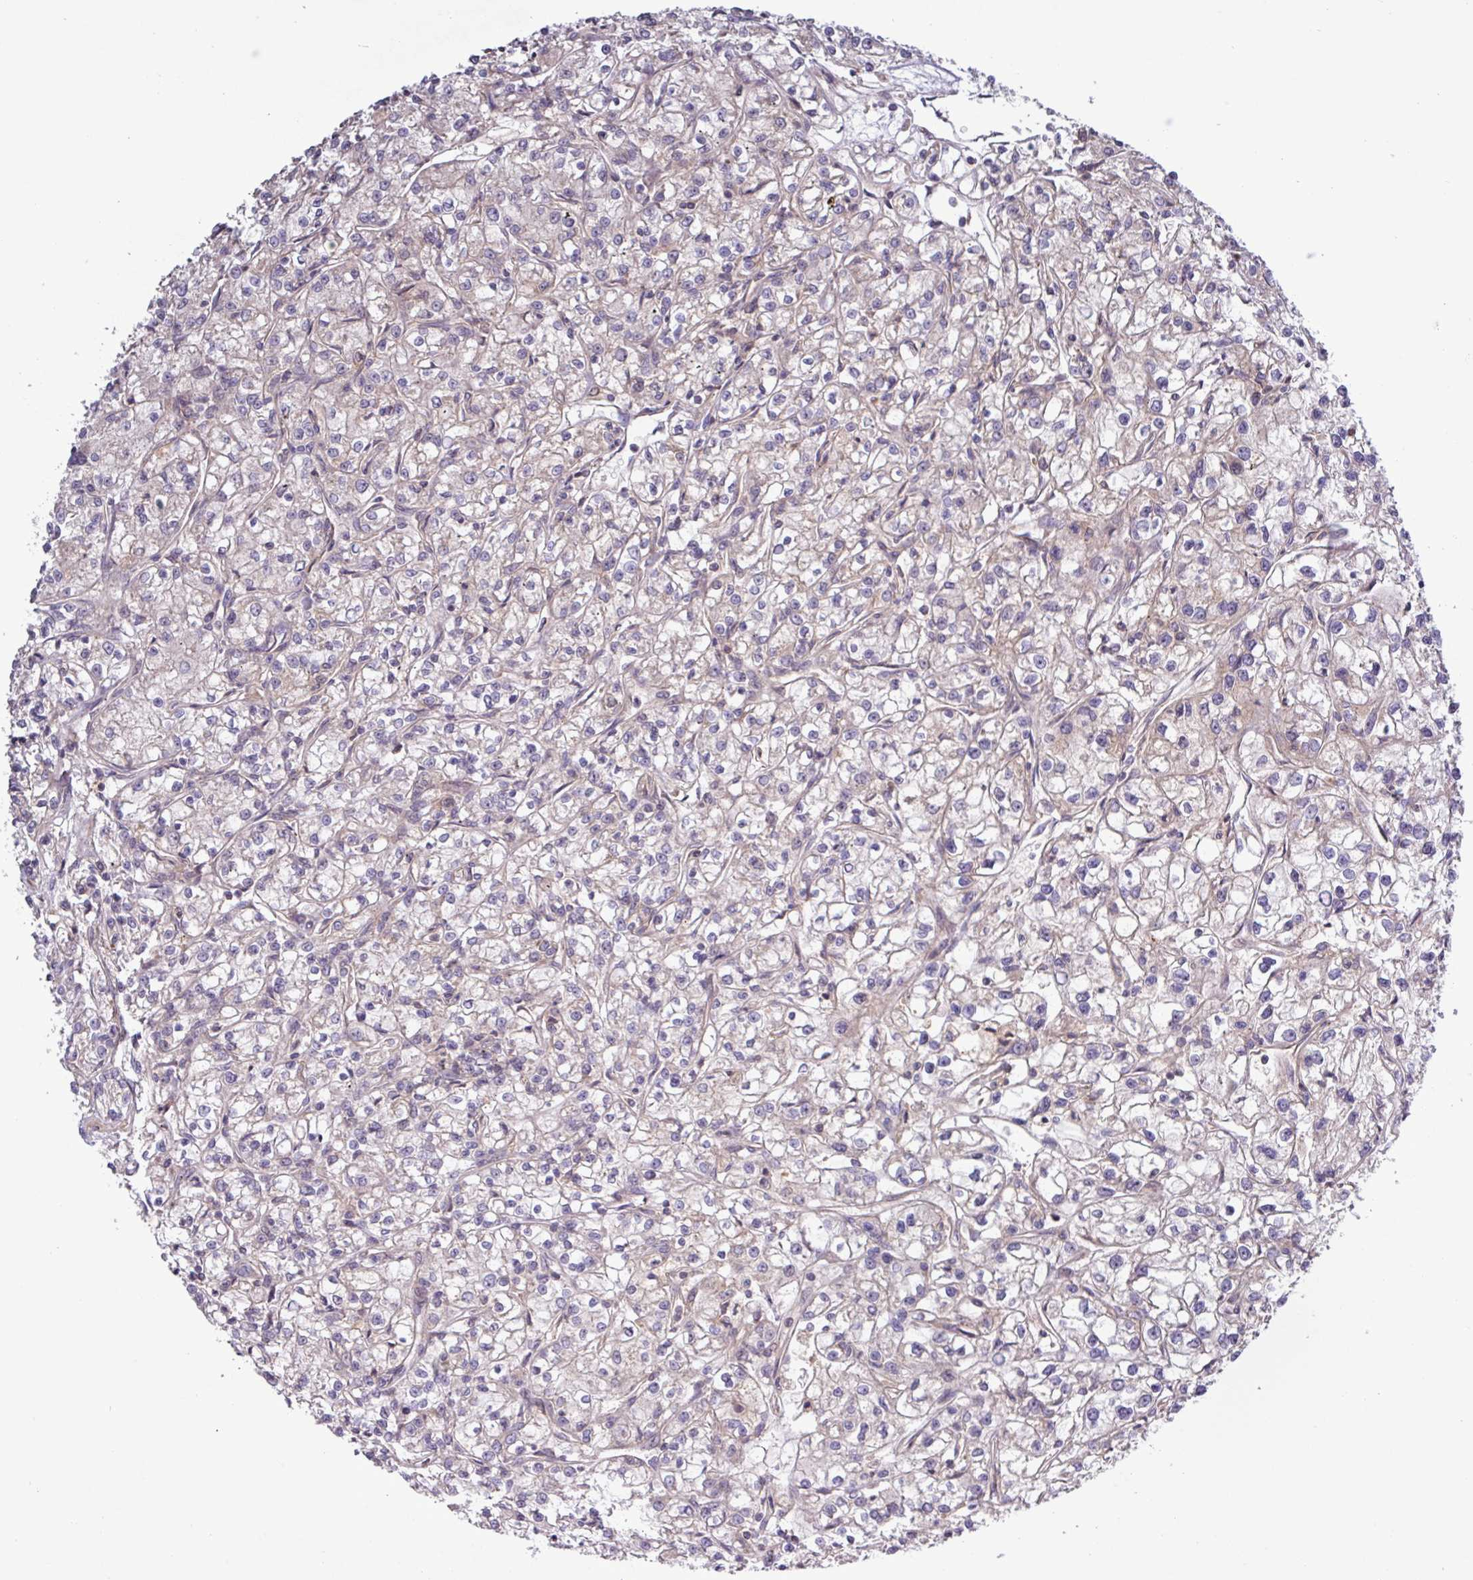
{"staining": {"intensity": "weak", "quantity": "<25%", "location": "cytoplasmic/membranous"}, "tissue": "renal cancer", "cell_type": "Tumor cells", "image_type": "cancer", "snomed": [{"axis": "morphology", "description": "Adenocarcinoma, NOS"}, {"axis": "topography", "description": "Kidney"}], "caption": "The photomicrograph displays no staining of tumor cells in renal cancer (adenocarcinoma).", "gene": "TNFSF12", "patient": {"sex": "female", "age": 59}}